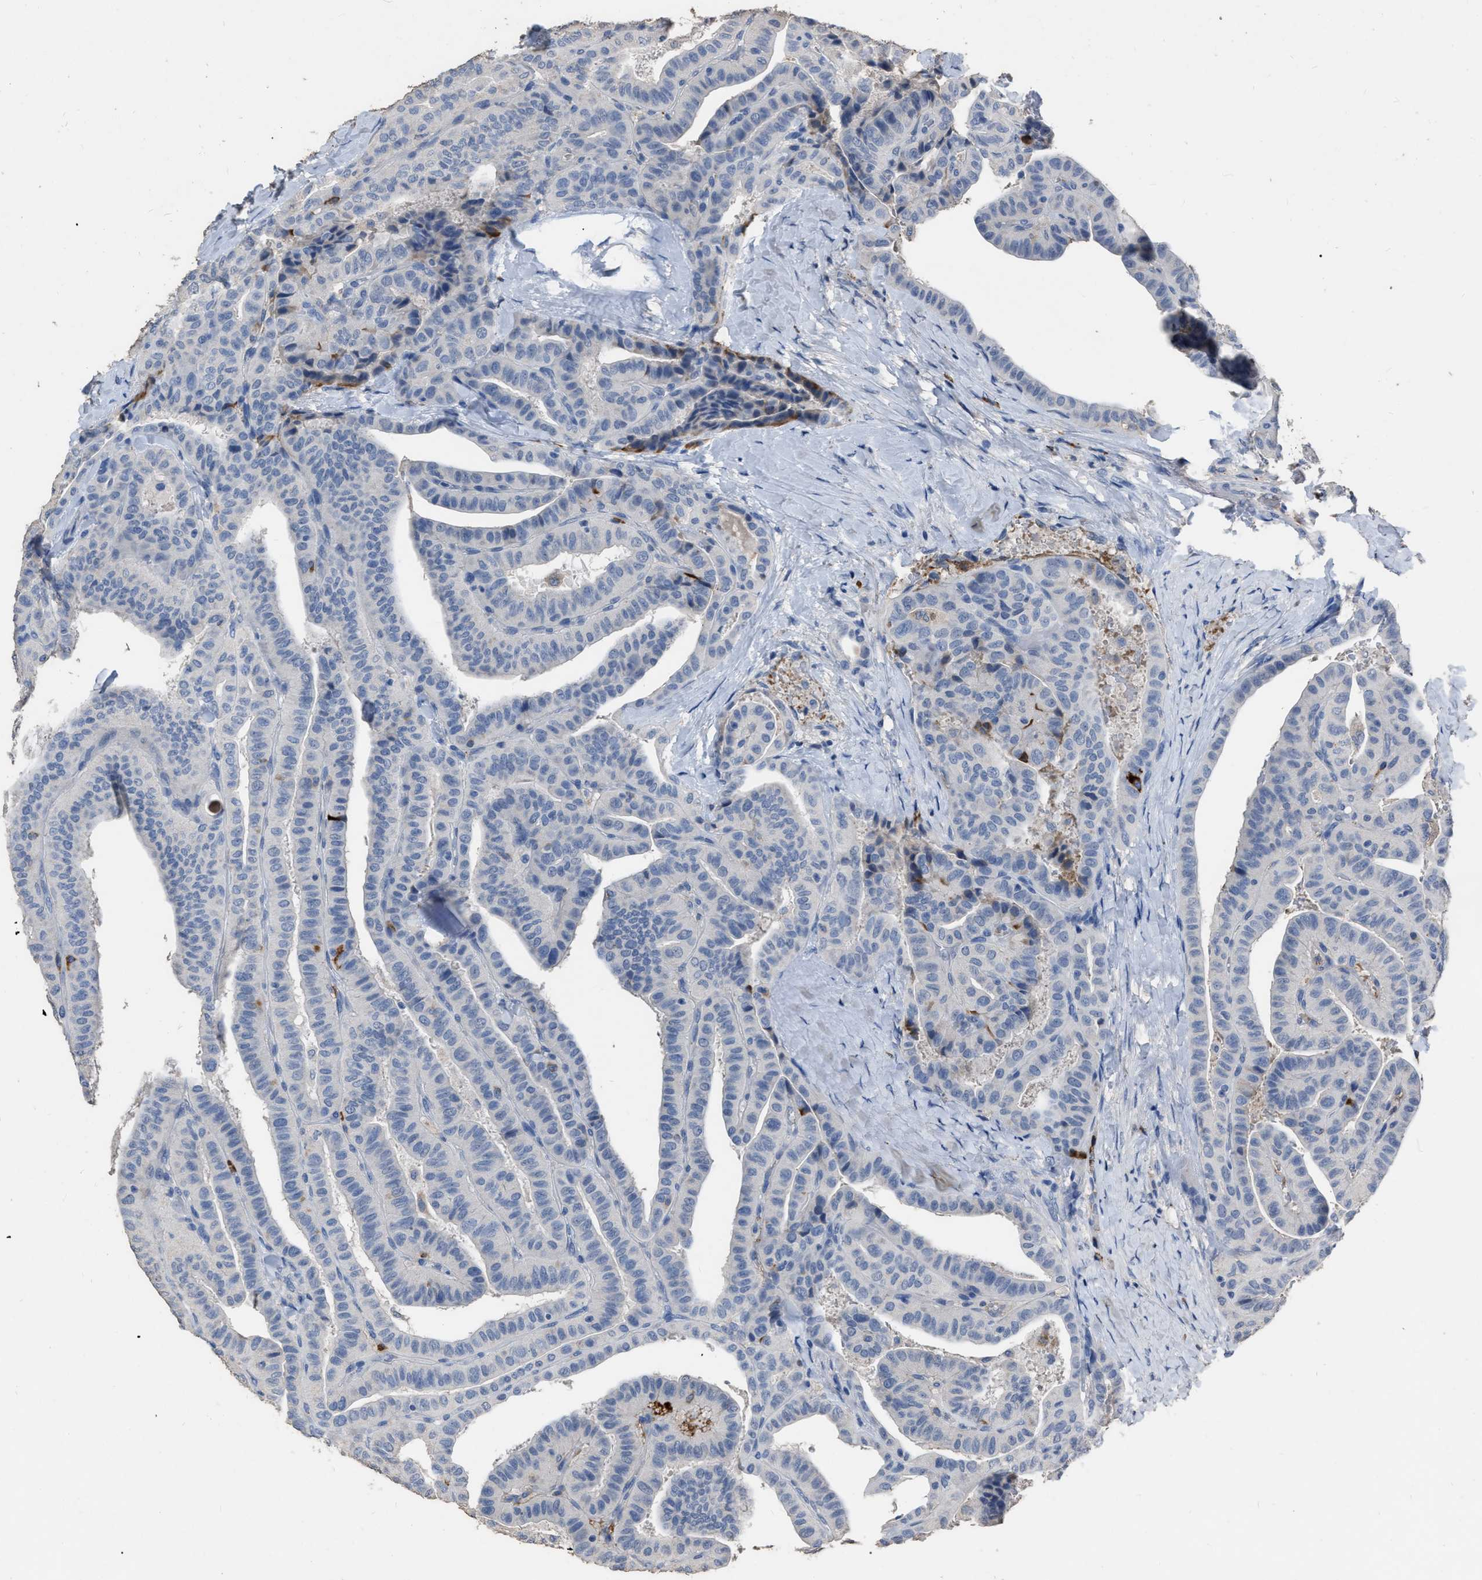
{"staining": {"intensity": "negative", "quantity": "none", "location": "none"}, "tissue": "thyroid cancer", "cell_type": "Tumor cells", "image_type": "cancer", "snomed": [{"axis": "morphology", "description": "Papillary adenocarcinoma, NOS"}, {"axis": "topography", "description": "Thyroid gland"}], "caption": "This is an immunohistochemistry micrograph of thyroid cancer. There is no positivity in tumor cells.", "gene": "HABP2", "patient": {"sex": "male", "age": 77}}